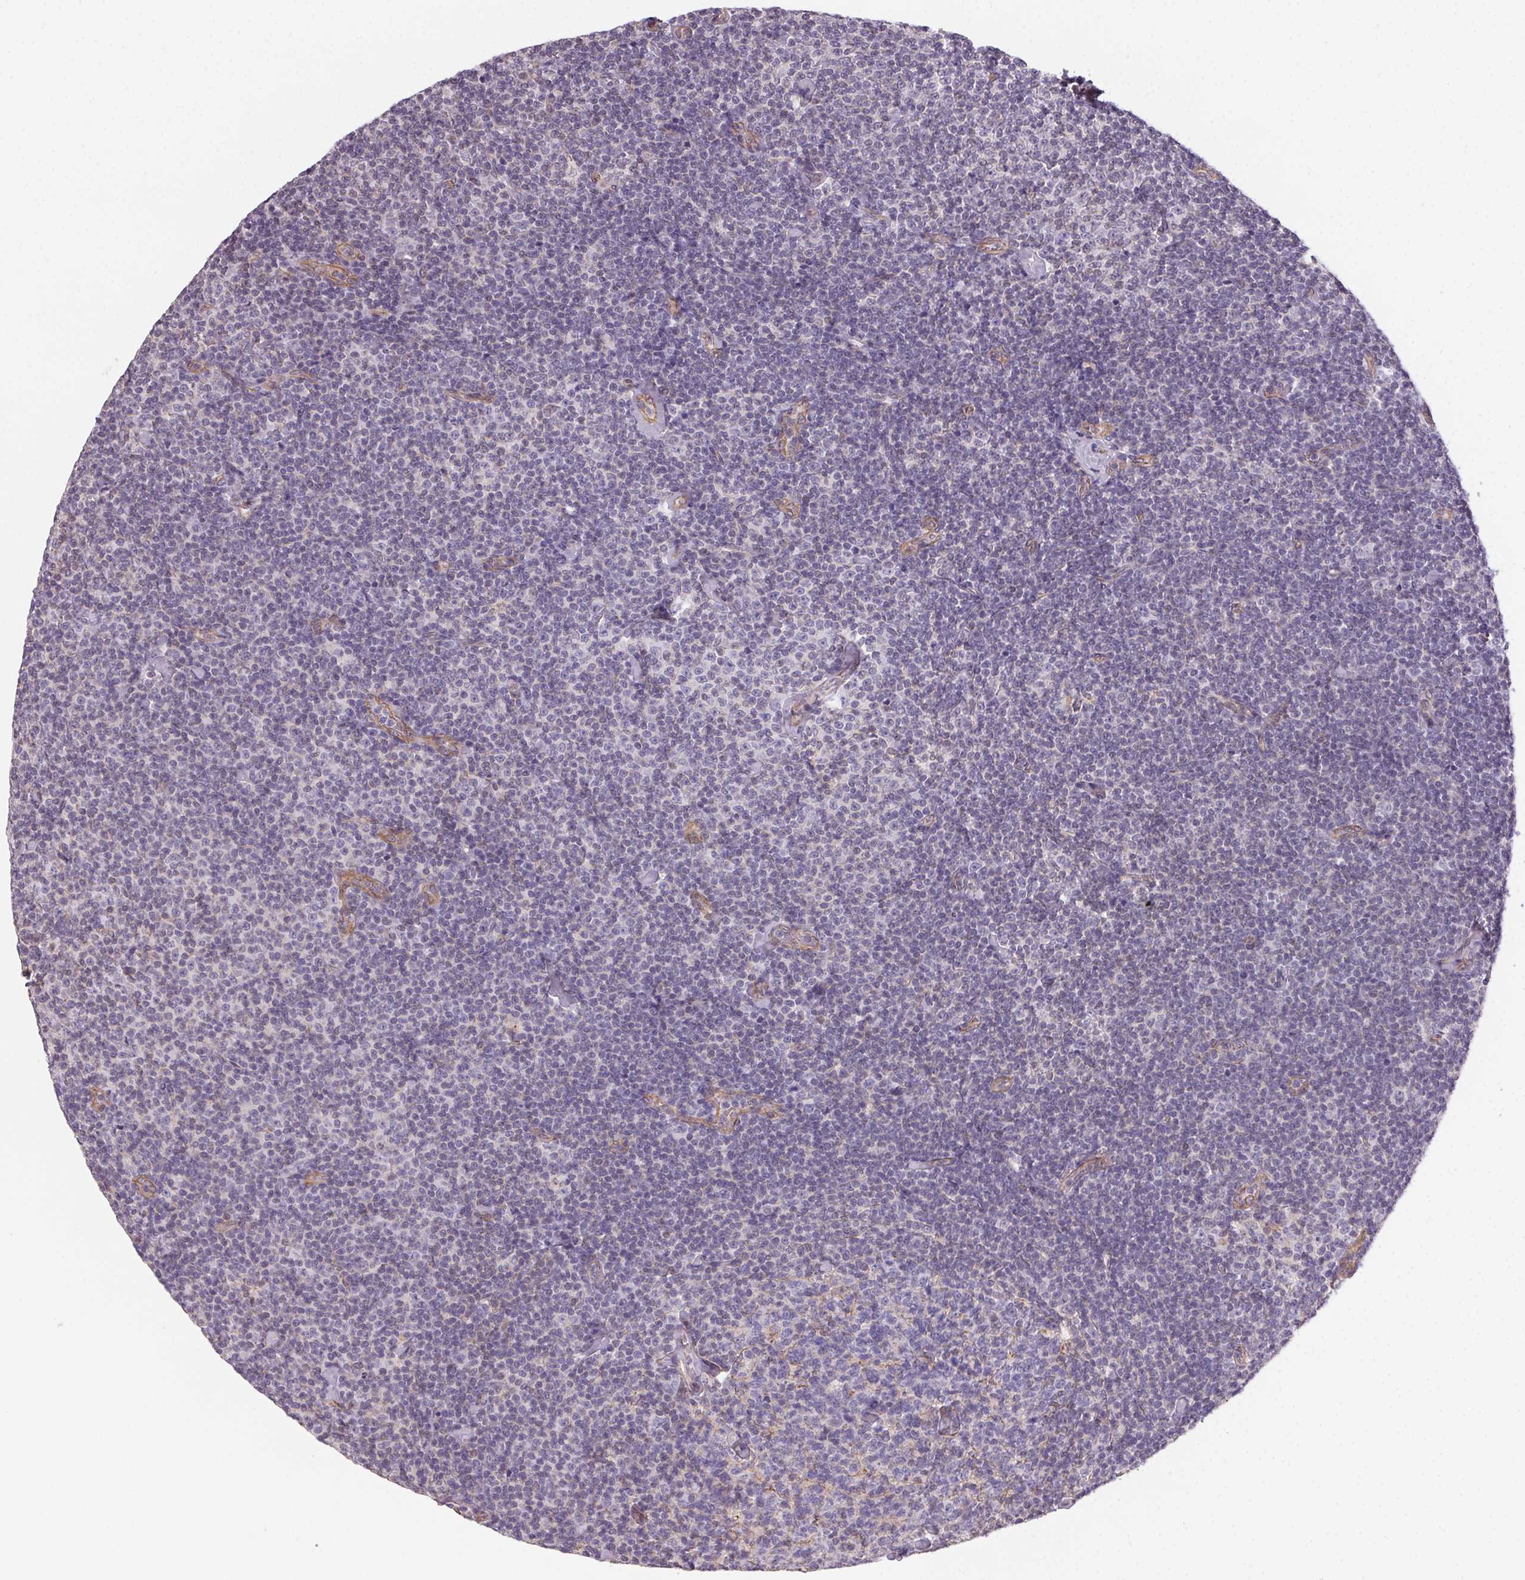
{"staining": {"intensity": "negative", "quantity": "none", "location": "none"}, "tissue": "lymphoma", "cell_type": "Tumor cells", "image_type": "cancer", "snomed": [{"axis": "morphology", "description": "Malignant lymphoma, non-Hodgkin's type, Low grade"}, {"axis": "topography", "description": "Lymph node"}], "caption": "A histopathology image of human malignant lymphoma, non-Hodgkin's type (low-grade) is negative for staining in tumor cells.", "gene": "PLA2G4F", "patient": {"sex": "male", "age": 81}}